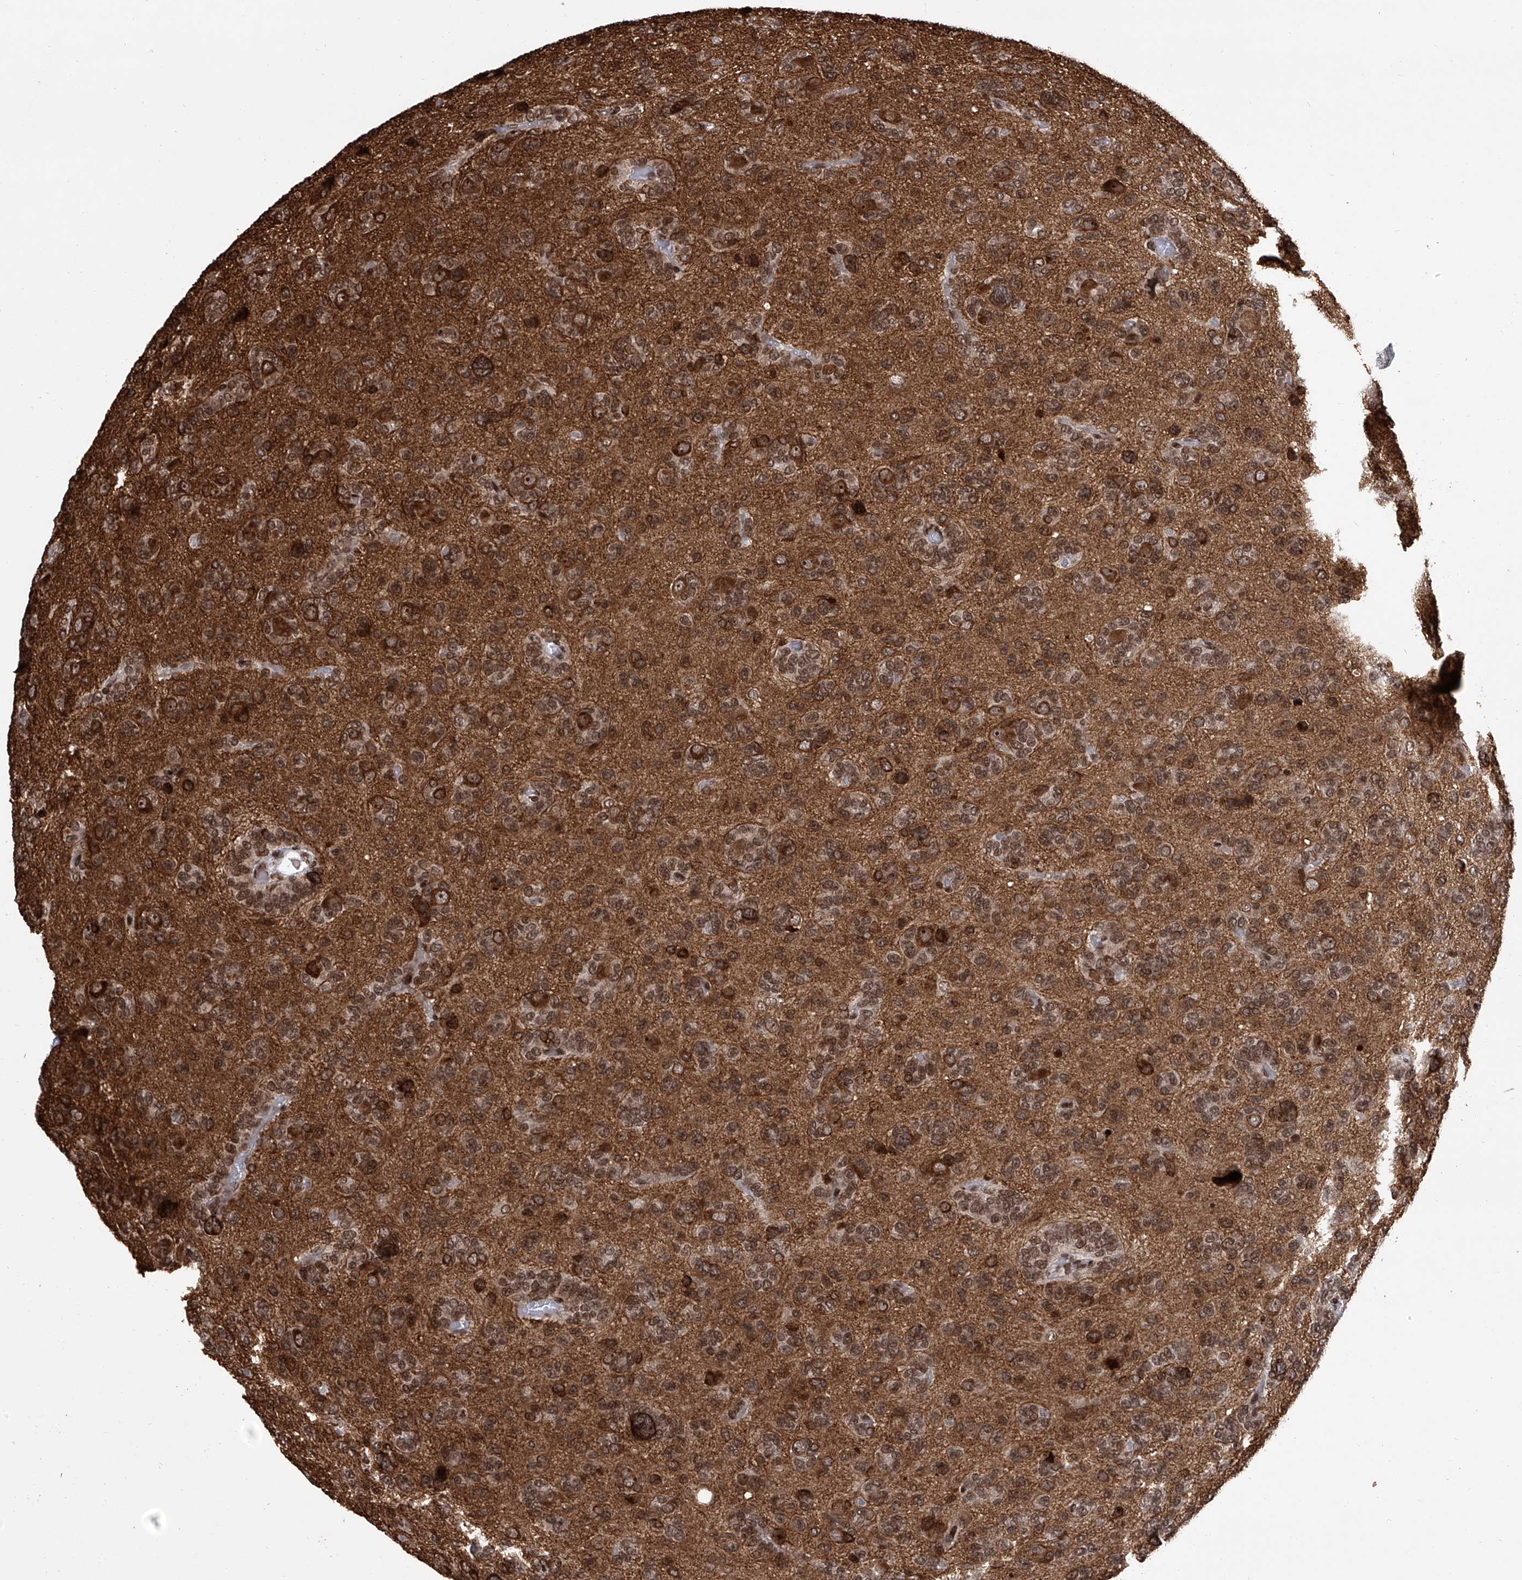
{"staining": {"intensity": "weak", "quantity": ">75%", "location": "nuclear"}, "tissue": "glioma", "cell_type": "Tumor cells", "image_type": "cancer", "snomed": [{"axis": "morphology", "description": "Glioma, malignant, High grade"}, {"axis": "topography", "description": "Brain"}], "caption": "A micrograph of glioma stained for a protein demonstrates weak nuclear brown staining in tumor cells.", "gene": "PAK1IP1", "patient": {"sex": "female", "age": 59}}